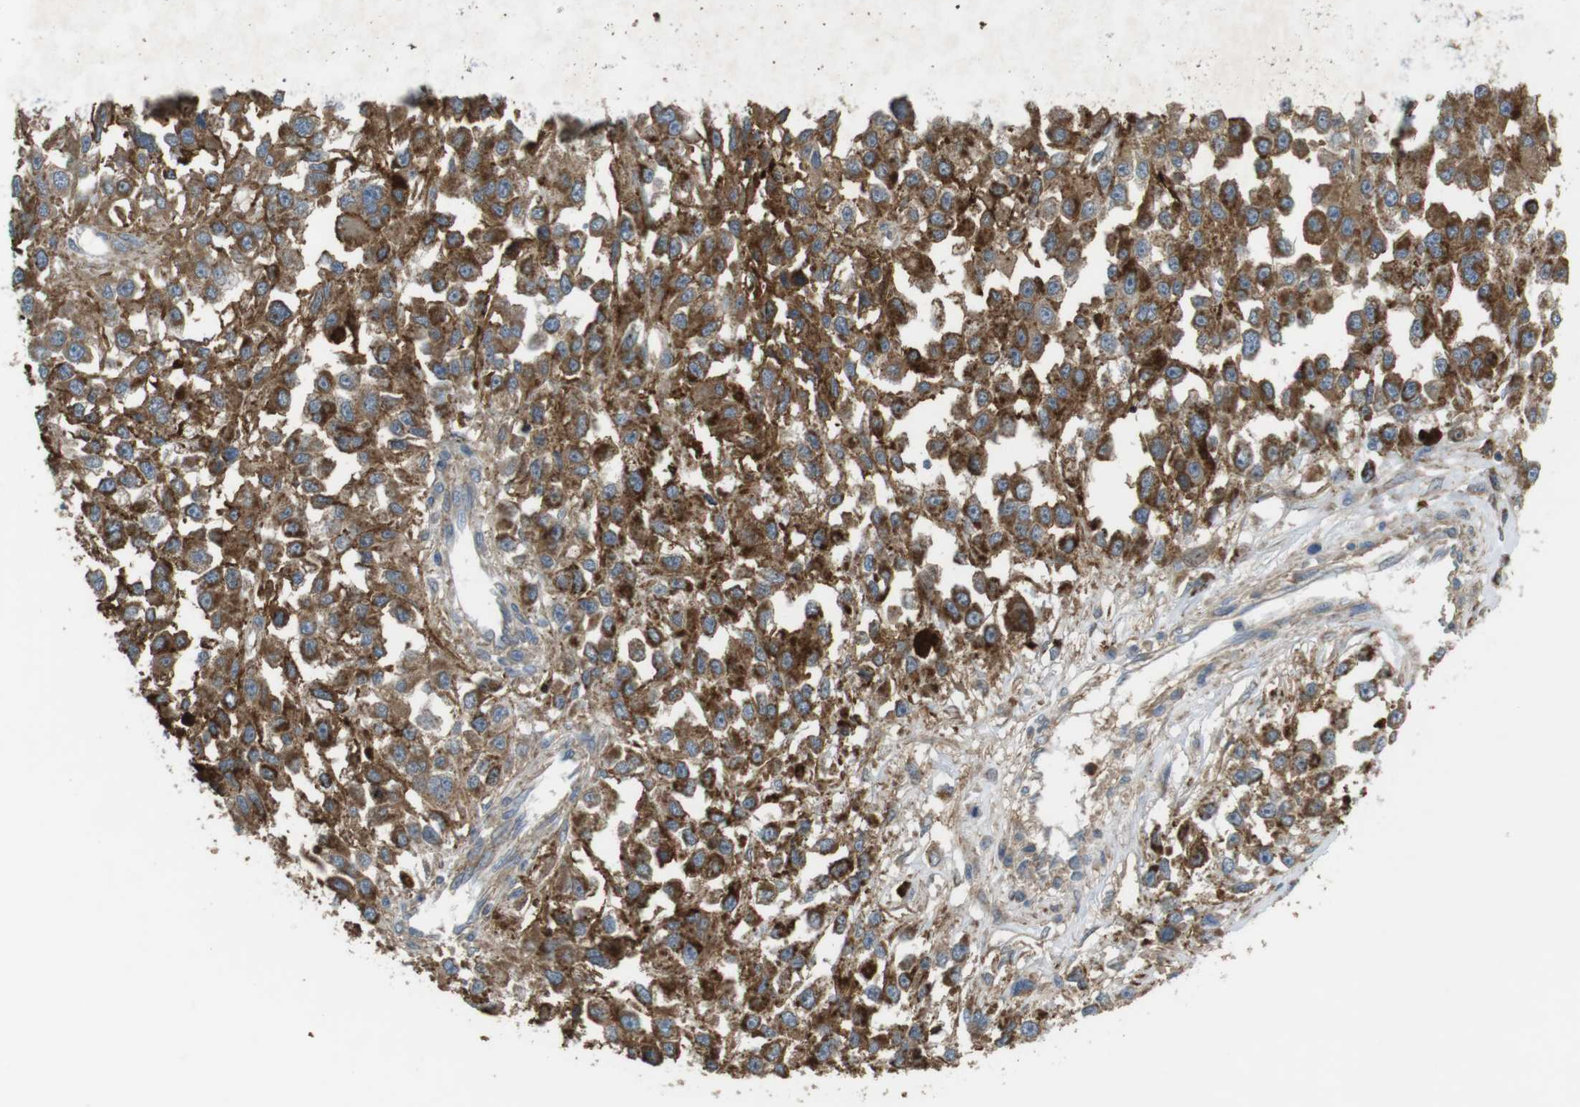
{"staining": {"intensity": "moderate", "quantity": ">75%", "location": "cytoplasmic/membranous"}, "tissue": "melanoma", "cell_type": "Tumor cells", "image_type": "cancer", "snomed": [{"axis": "morphology", "description": "Malignant melanoma, Metastatic site"}, {"axis": "topography", "description": "Lymph node"}], "caption": "Human melanoma stained with a protein marker shows moderate staining in tumor cells.", "gene": "DDAH2", "patient": {"sex": "male", "age": 59}}